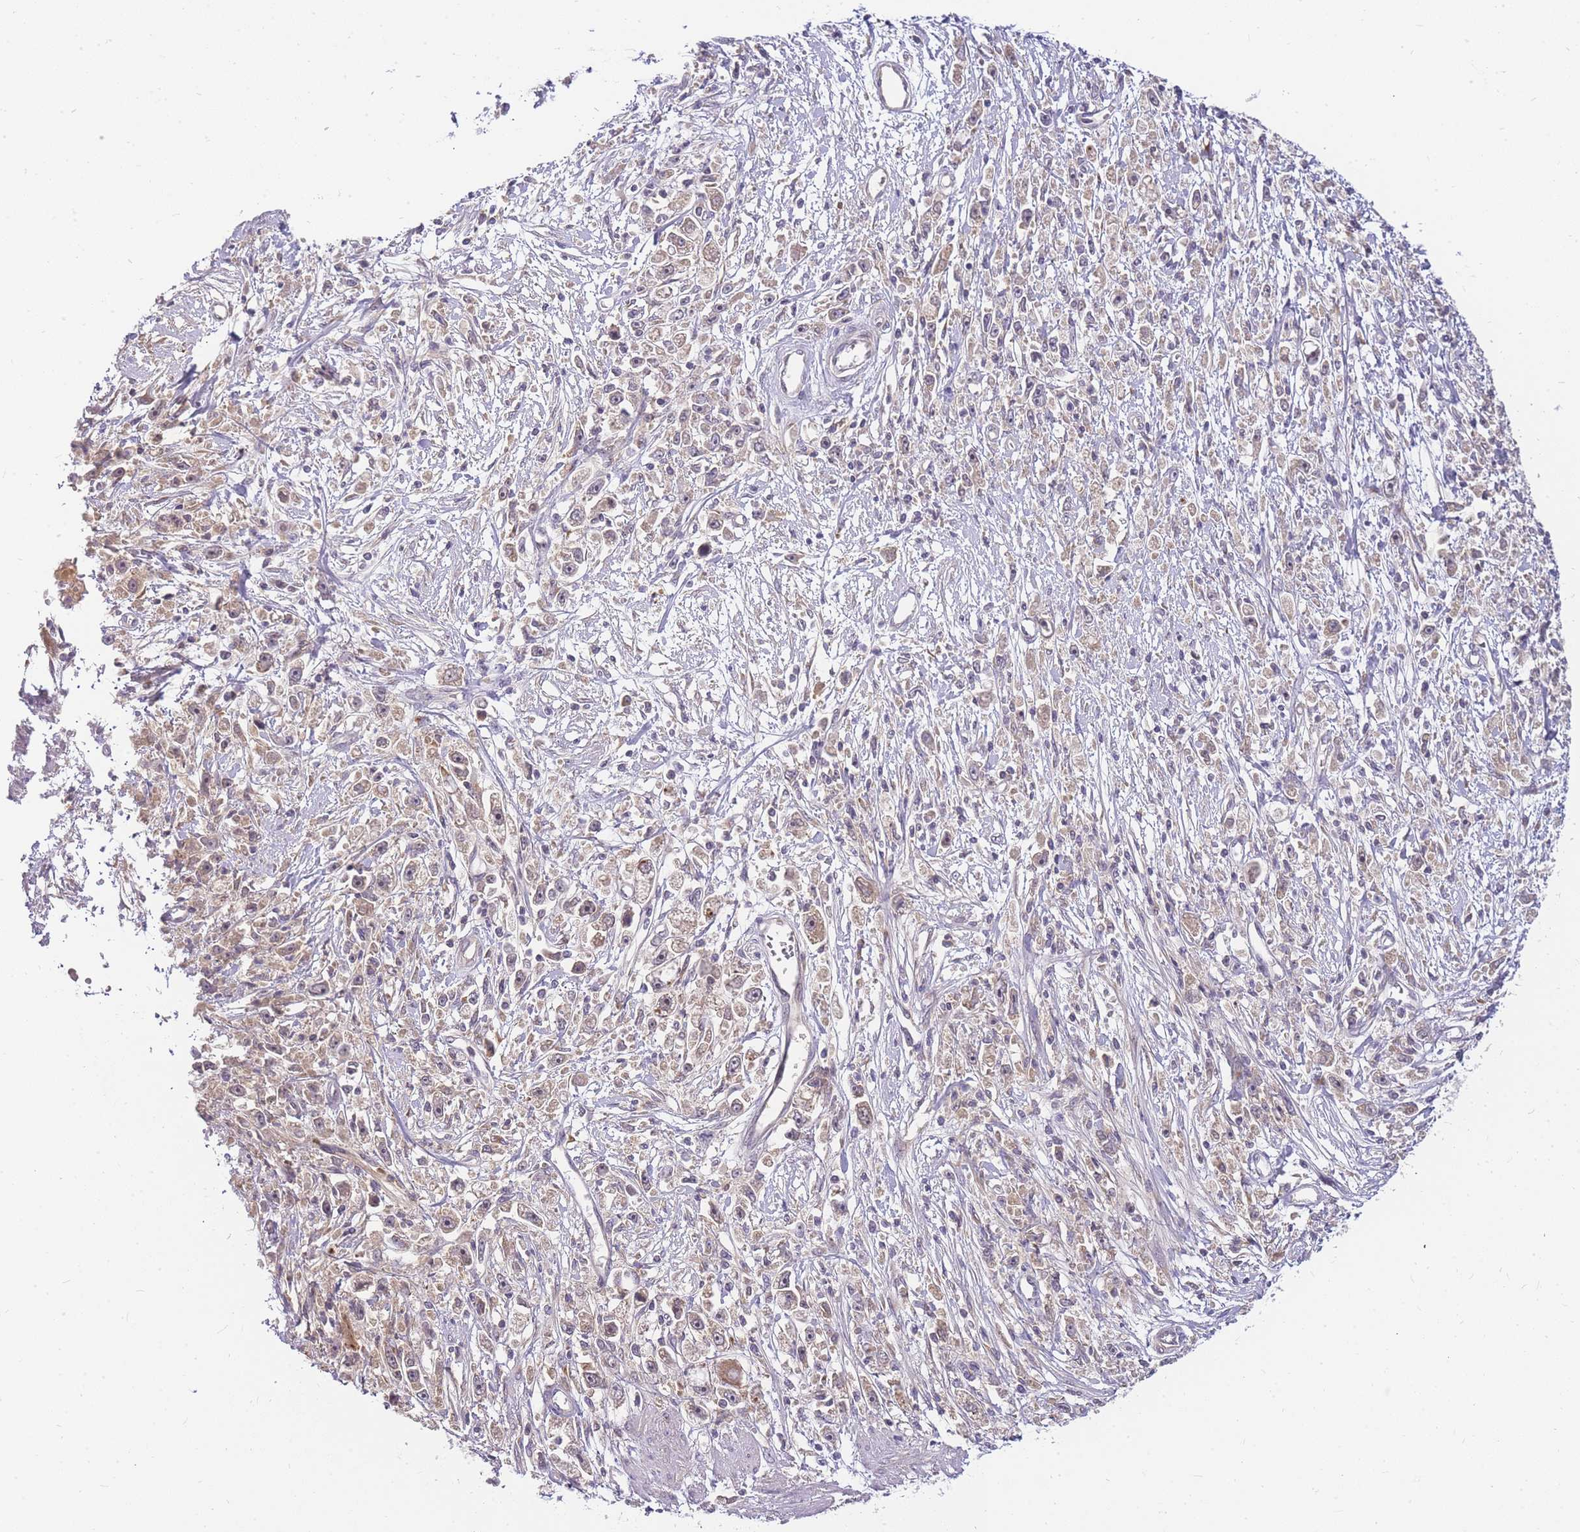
{"staining": {"intensity": "weak", "quantity": "25%-75%", "location": "cytoplasmic/membranous"}, "tissue": "stomach cancer", "cell_type": "Tumor cells", "image_type": "cancer", "snomed": [{"axis": "morphology", "description": "Adenocarcinoma, NOS"}, {"axis": "topography", "description": "Stomach"}], "caption": "Brown immunohistochemical staining in human stomach adenocarcinoma displays weak cytoplasmic/membranous positivity in about 25%-75% of tumor cells.", "gene": "ZNF577", "patient": {"sex": "female", "age": 59}}